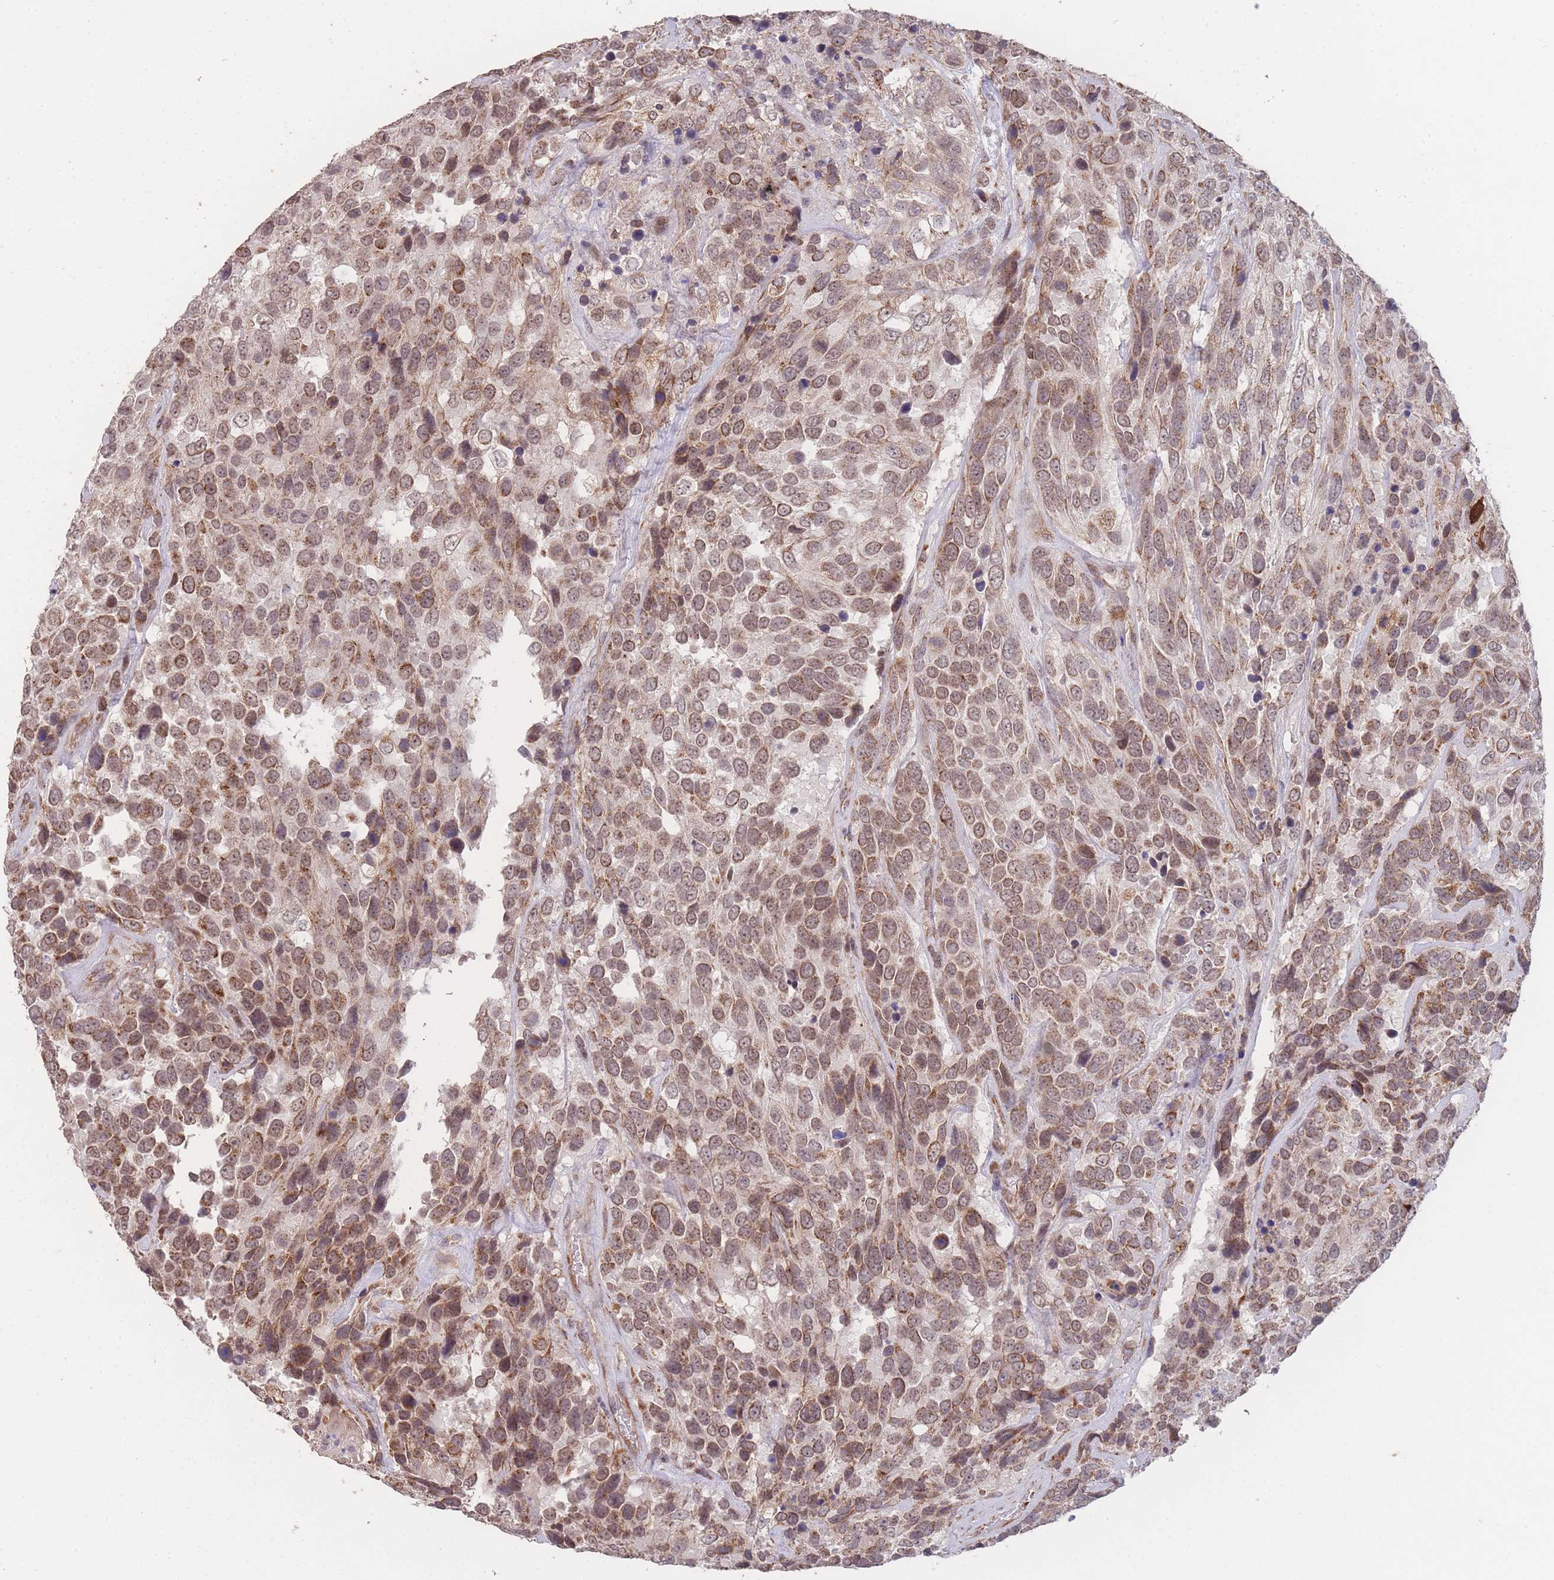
{"staining": {"intensity": "moderate", "quantity": ">75%", "location": "cytoplasmic/membranous,nuclear"}, "tissue": "urothelial cancer", "cell_type": "Tumor cells", "image_type": "cancer", "snomed": [{"axis": "morphology", "description": "Urothelial carcinoma, High grade"}, {"axis": "topography", "description": "Urinary bladder"}], "caption": "Immunohistochemical staining of human urothelial carcinoma (high-grade) demonstrates medium levels of moderate cytoplasmic/membranous and nuclear protein expression in approximately >75% of tumor cells.", "gene": "PXMP4", "patient": {"sex": "female", "age": 70}}